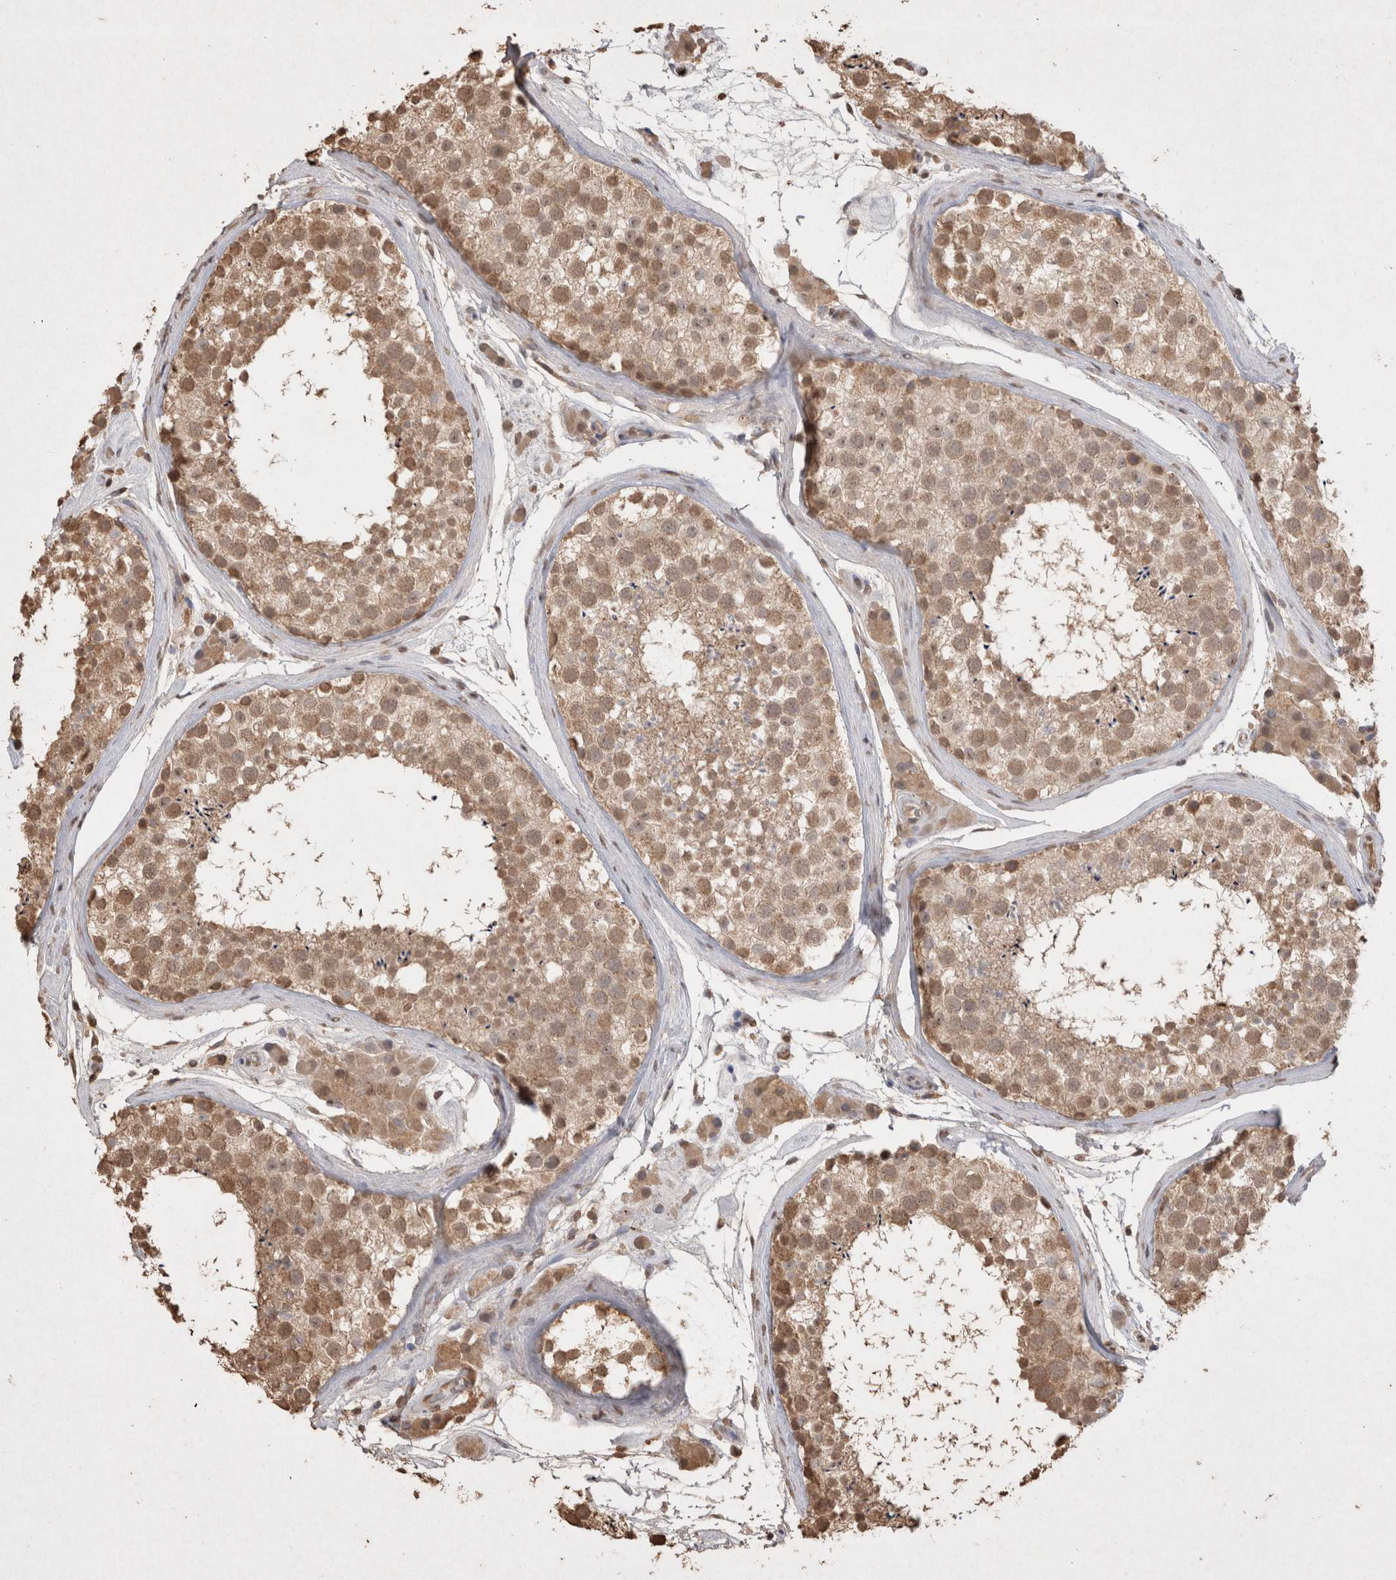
{"staining": {"intensity": "moderate", "quantity": ">75%", "location": "cytoplasmic/membranous,nuclear"}, "tissue": "testis", "cell_type": "Cells in seminiferous ducts", "image_type": "normal", "snomed": [{"axis": "morphology", "description": "Normal tissue, NOS"}, {"axis": "topography", "description": "Testis"}], "caption": "An image of human testis stained for a protein demonstrates moderate cytoplasmic/membranous,nuclear brown staining in cells in seminiferous ducts. (Stains: DAB (3,3'-diaminobenzidine) in brown, nuclei in blue, Microscopy: brightfield microscopy at high magnification).", "gene": "MLX", "patient": {"sex": "male", "age": 46}}